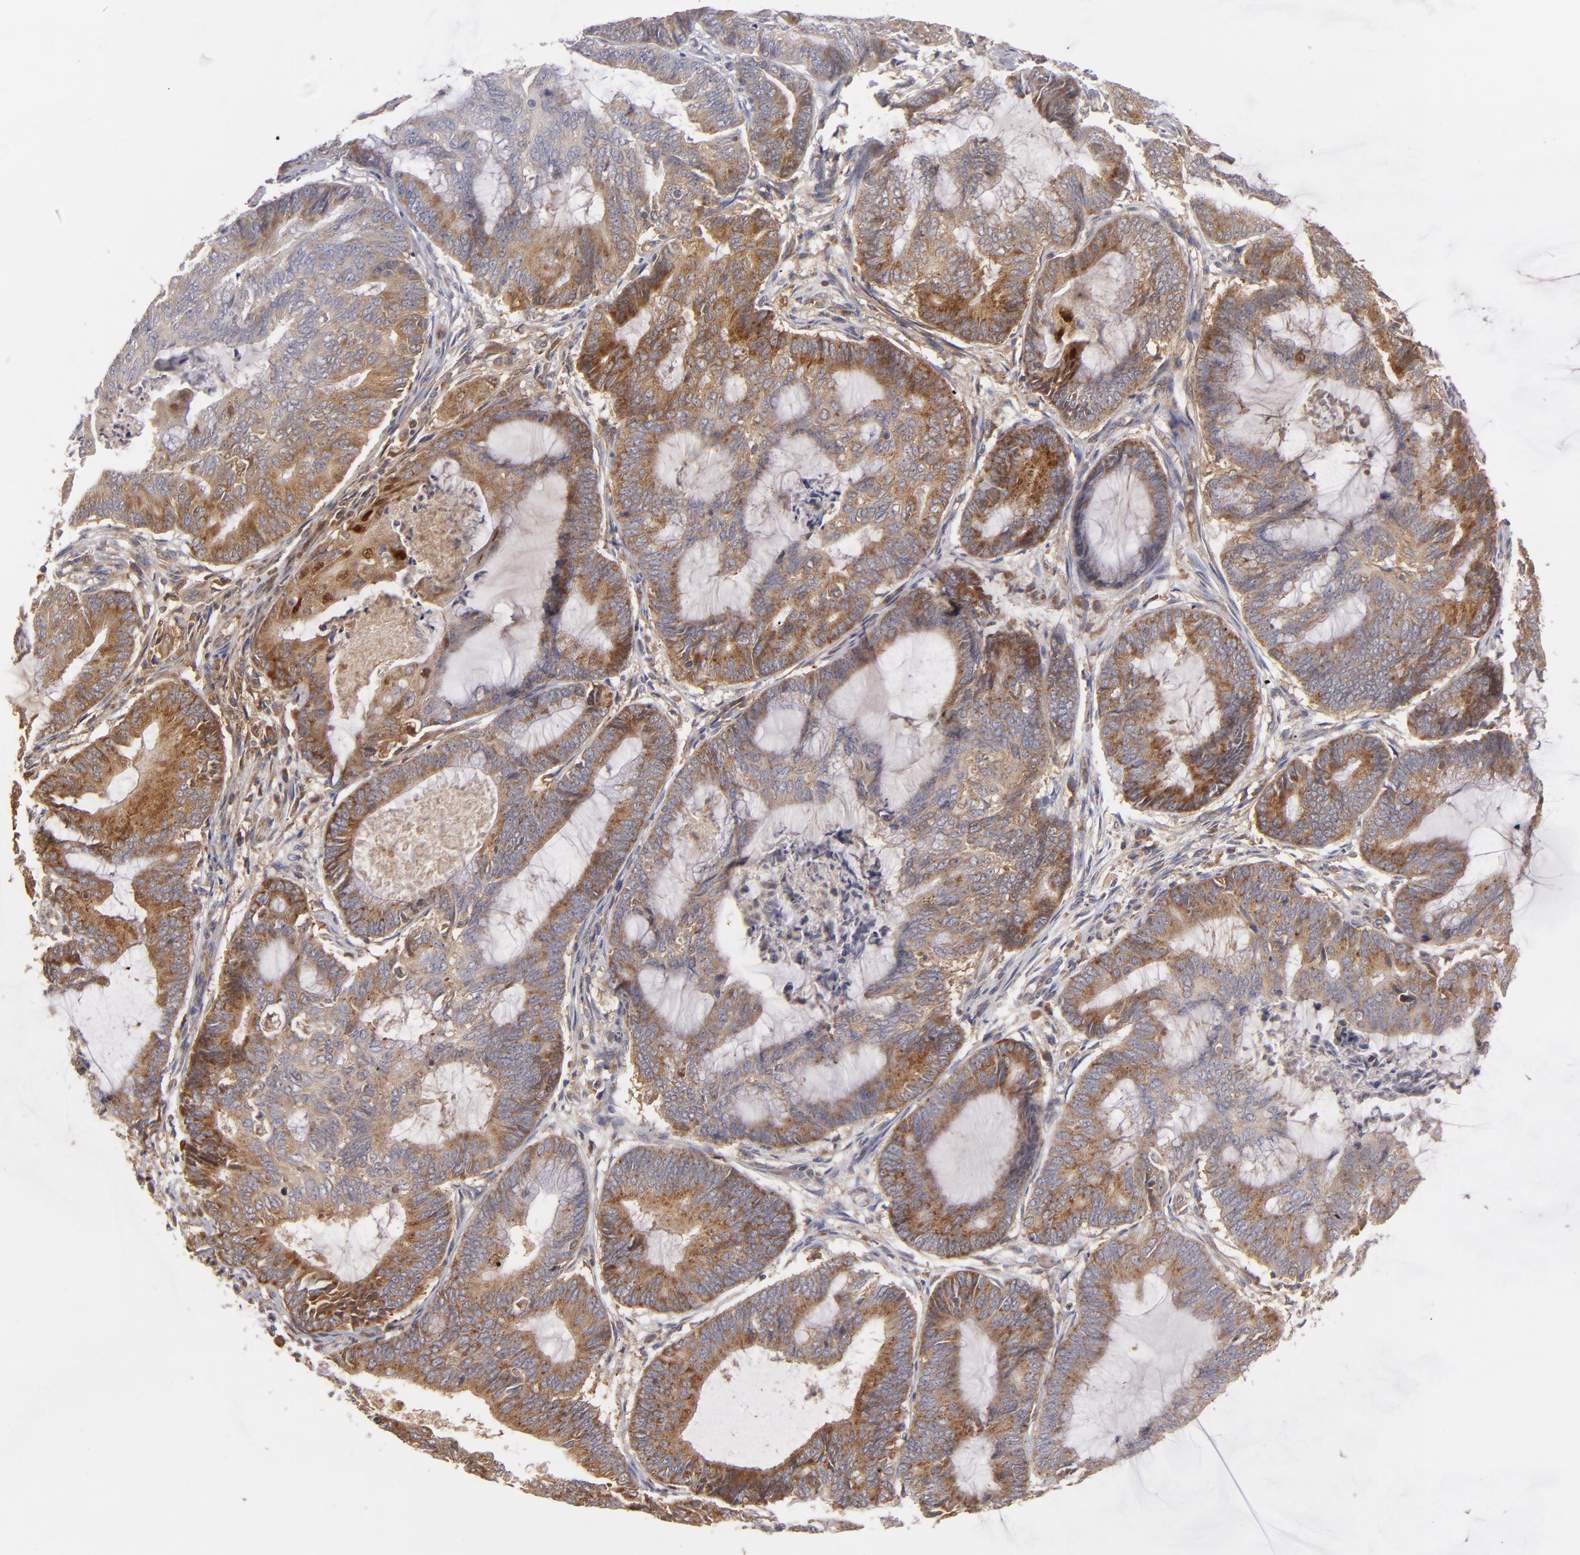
{"staining": {"intensity": "moderate", "quantity": "25%-75%", "location": "cytoplasmic/membranous"}, "tissue": "endometrial cancer", "cell_type": "Tumor cells", "image_type": "cancer", "snomed": [{"axis": "morphology", "description": "Adenocarcinoma, NOS"}, {"axis": "topography", "description": "Endometrium"}], "caption": "Human endometrial cancer (adenocarcinoma) stained for a protein (brown) exhibits moderate cytoplasmic/membranous positive positivity in about 25%-75% of tumor cells.", "gene": "UPF3B", "patient": {"sex": "female", "age": 63}}